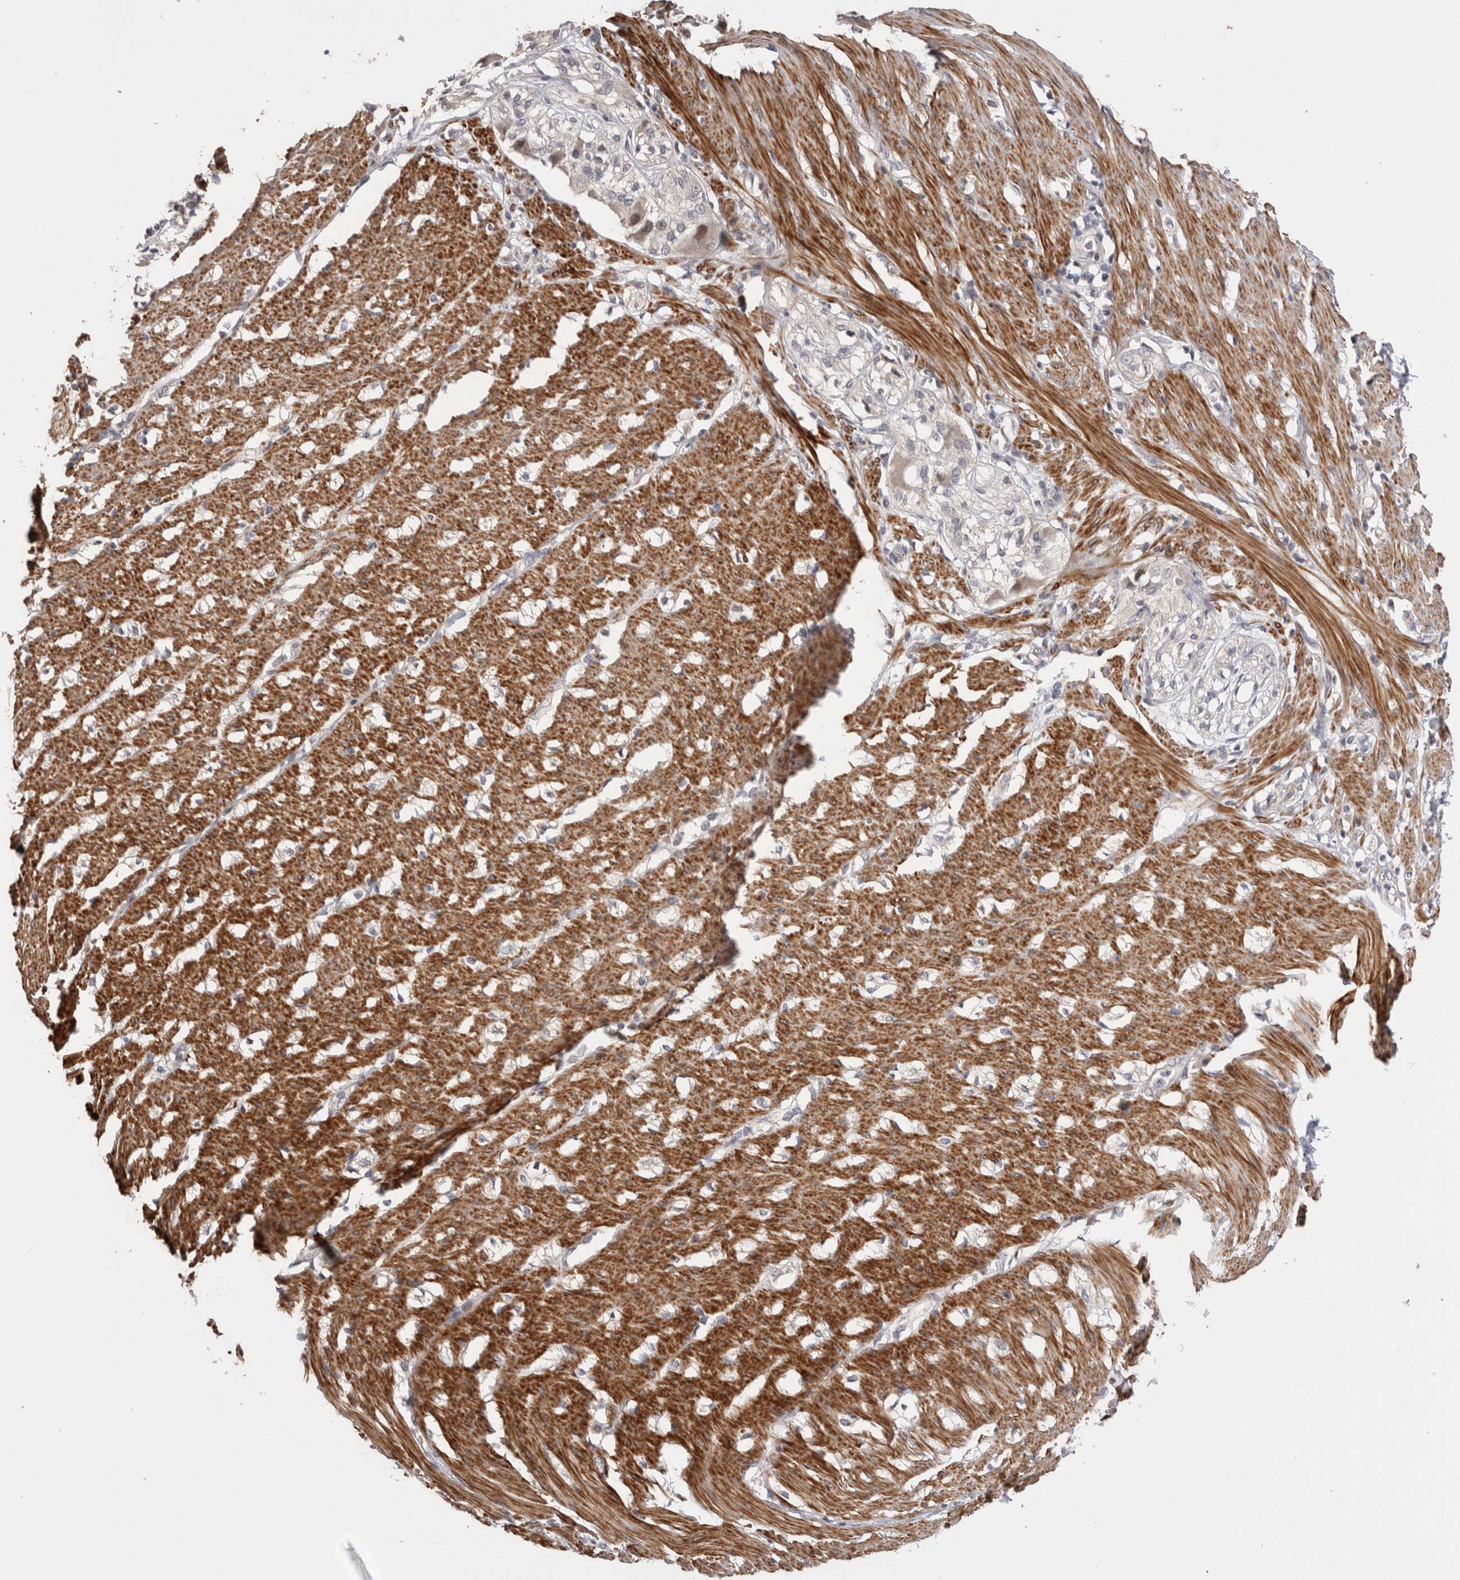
{"staining": {"intensity": "moderate", "quantity": ">75%", "location": "cytoplasmic/membranous"}, "tissue": "smooth muscle", "cell_type": "Smooth muscle cells", "image_type": "normal", "snomed": [{"axis": "morphology", "description": "Normal tissue, NOS"}, {"axis": "morphology", "description": "Adenocarcinoma, NOS"}, {"axis": "topography", "description": "Colon"}, {"axis": "topography", "description": "Peripheral nerve tissue"}], "caption": "IHC staining of unremarkable smooth muscle, which shows medium levels of moderate cytoplasmic/membranous expression in approximately >75% of smooth muscle cells indicating moderate cytoplasmic/membranous protein positivity. The staining was performed using DAB (3,3'-diaminobenzidine) (brown) for protein detection and nuclei were counterstained in hematoxylin (blue).", "gene": "CRYBG1", "patient": {"sex": "male", "age": 14}}